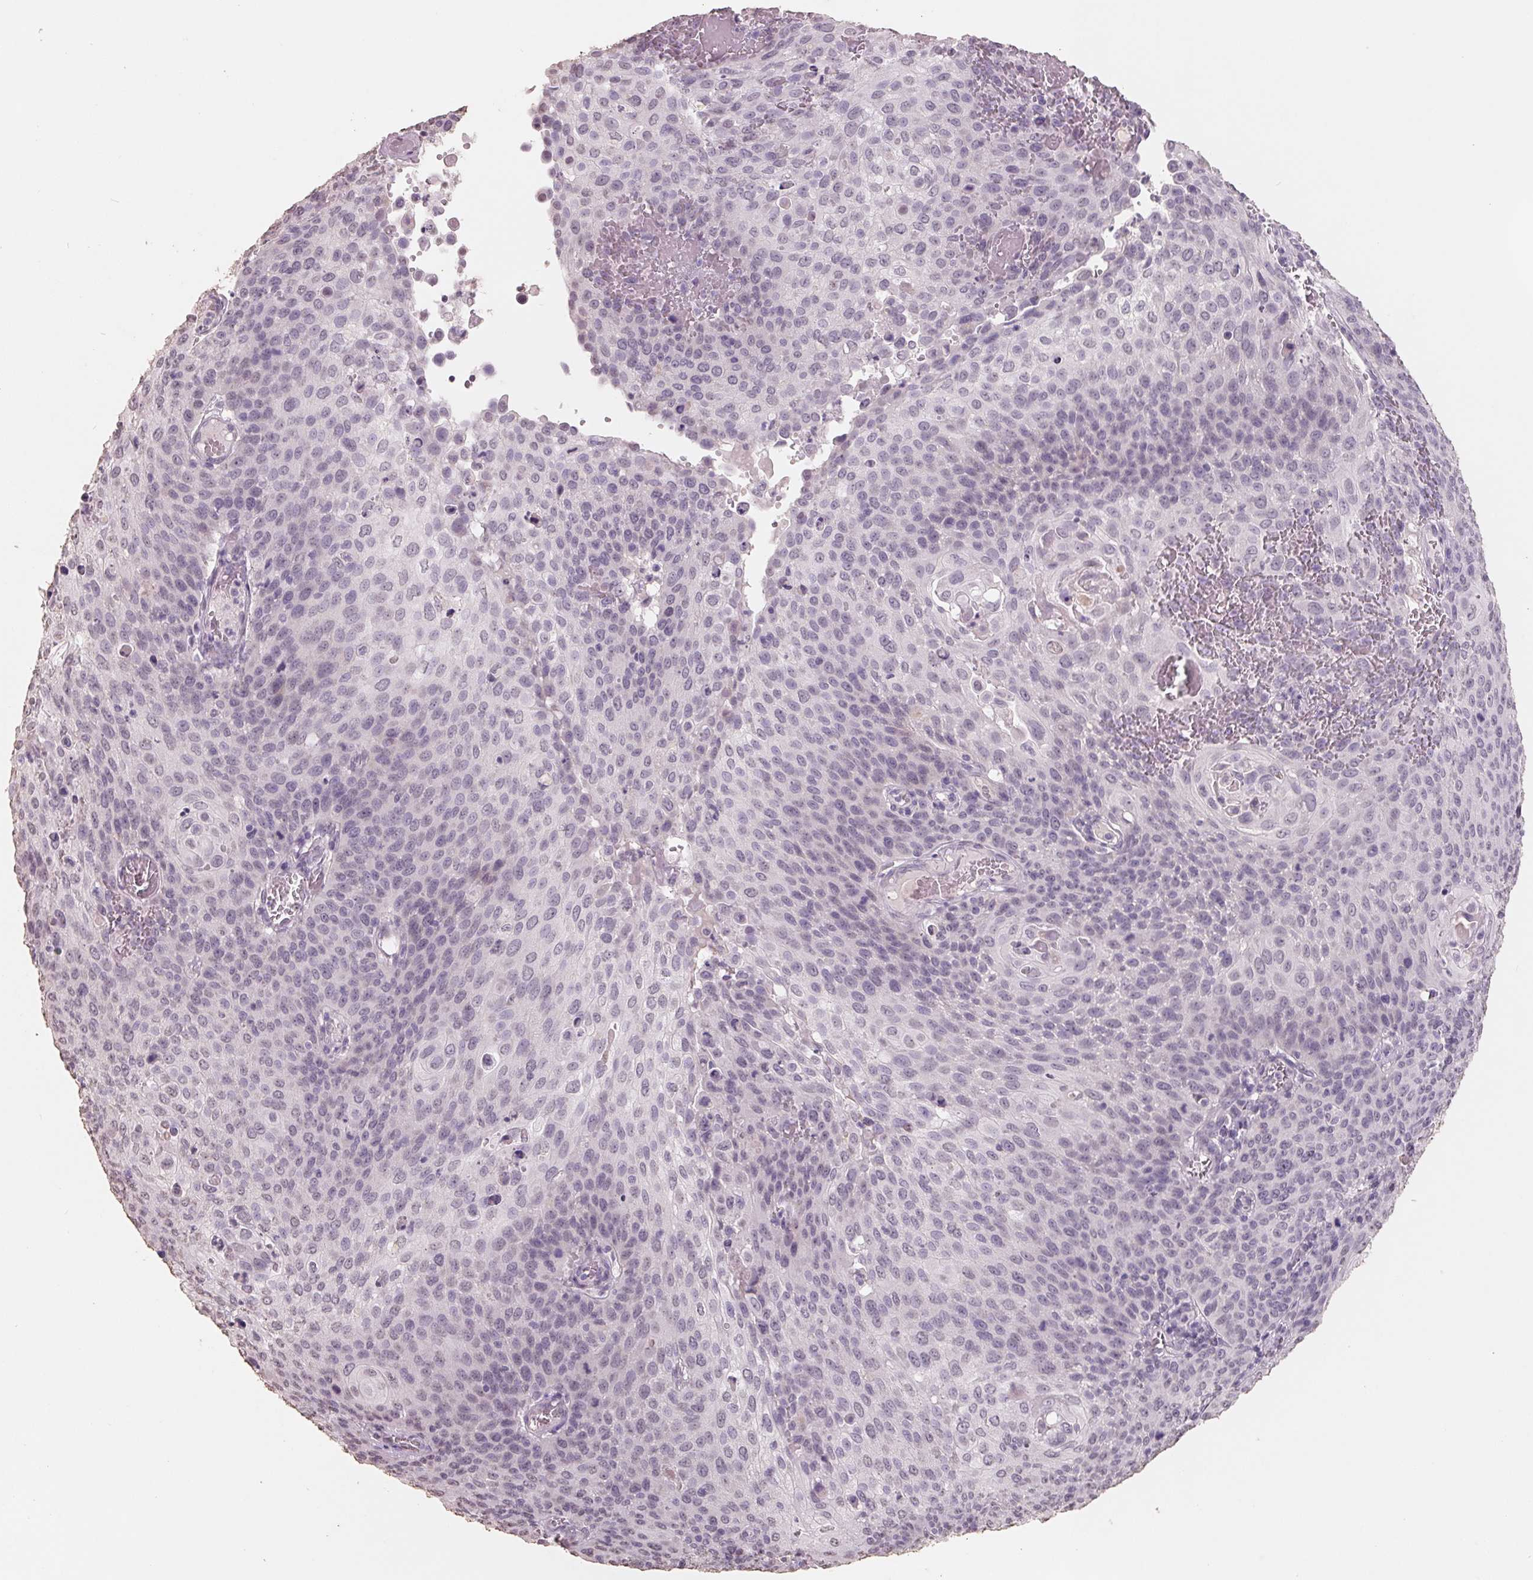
{"staining": {"intensity": "negative", "quantity": "none", "location": "none"}, "tissue": "cervical cancer", "cell_type": "Tumor cells", "image_type": "cancer", "snomed": [{"axis": "morphology", "description": "Squamous cell carcinoma, NOS"}, {"axis": "topography", "description": "Cervix"}], "caption": "DAB immunohistochemical staining of cervical cancer (squamous cell carcinoma) displays no significant expression in tumor cells.", "gene": "FTCD", "patient": {"sex": "female", "age": 65}}